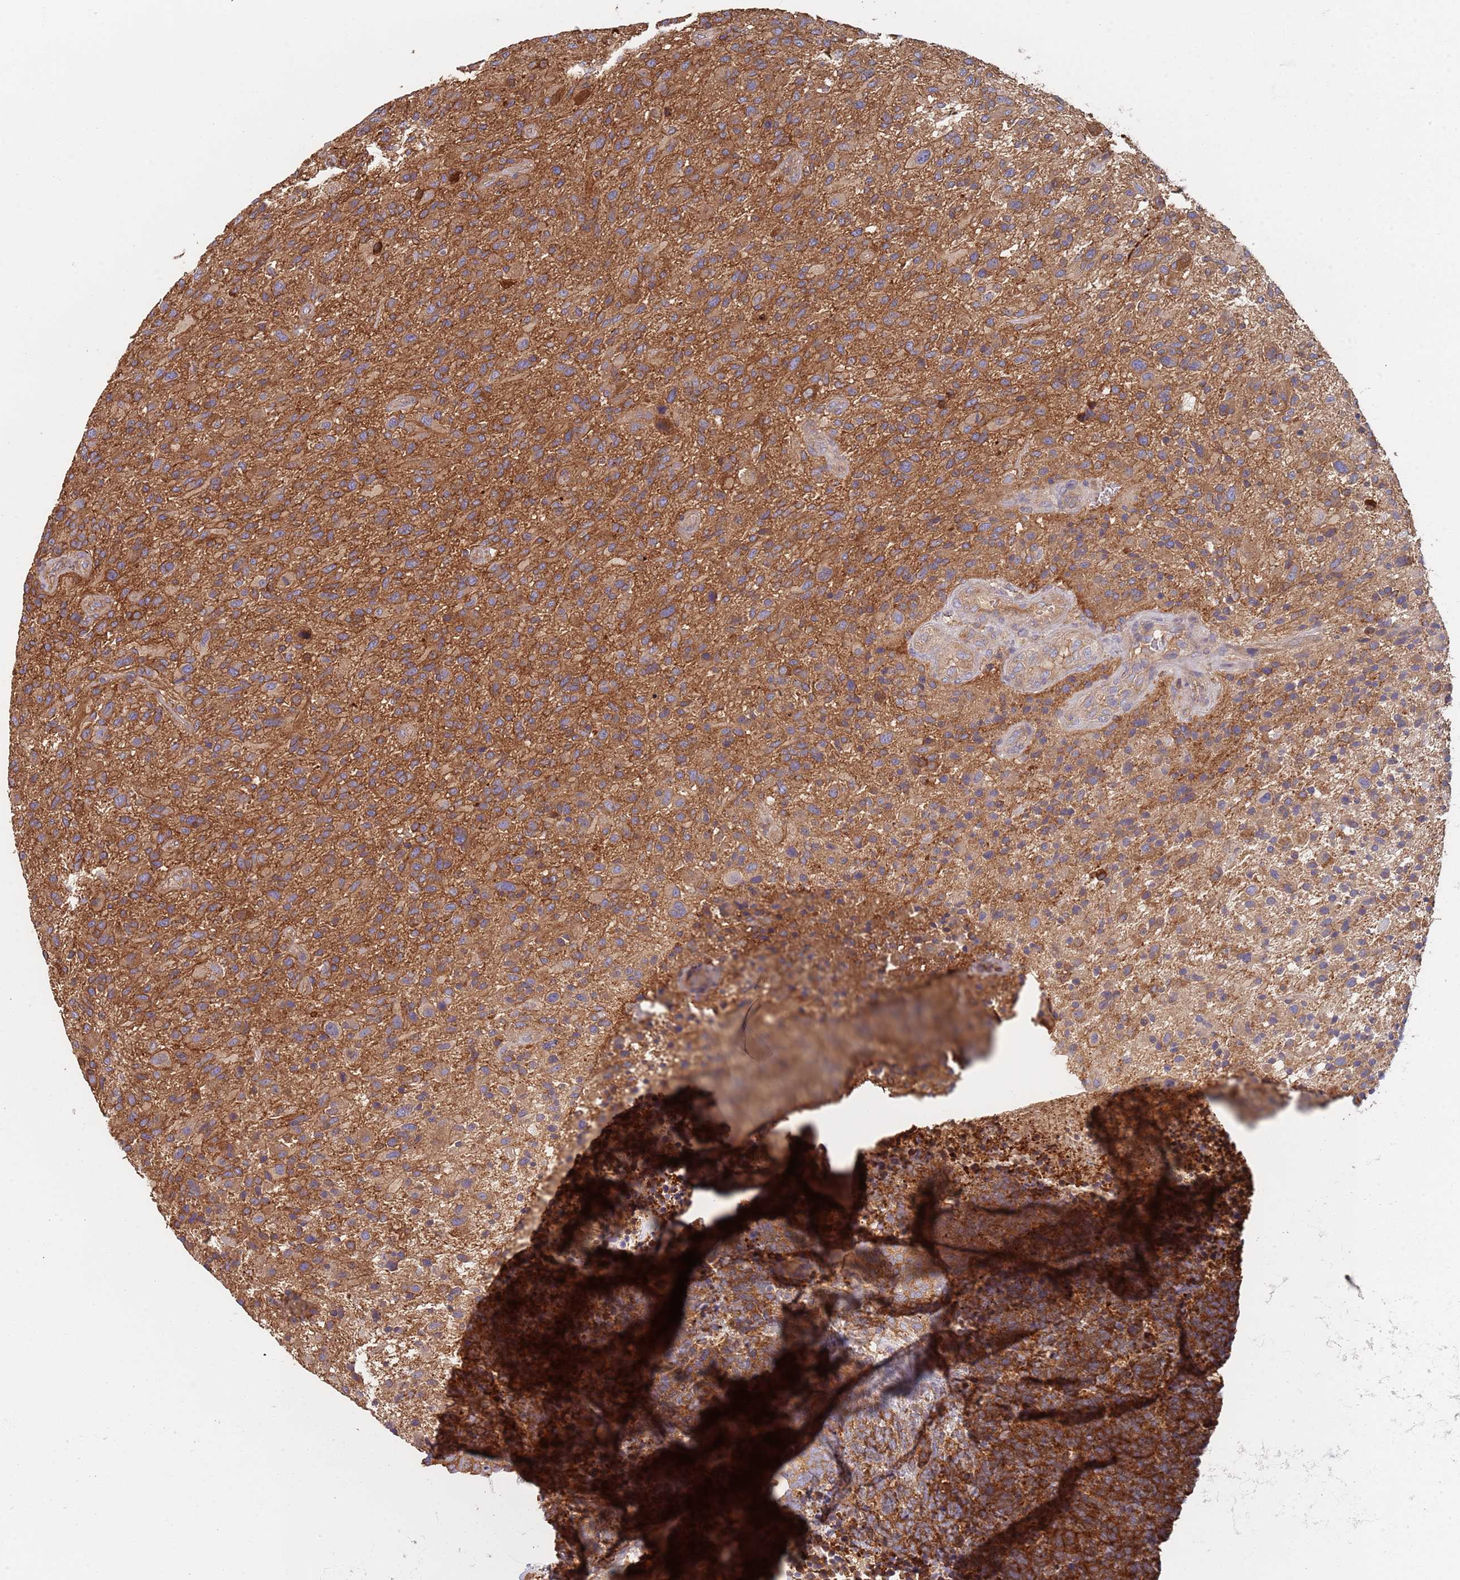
{"staining": {"intensity": "moderate", "quantity": ">75%", "location": "cytoplasmic/membranous"}, "tissue": "glioma", "cell_type": "Tumor cells", "image_type": "cancer", "snomed": [{"axis": "morphology", "description": "Glioma, malignant, High grade"}, {"axis": "topography", "description": "Brain"}], "caption": "A photomicrograph of human malignant high-grade glioma stained for a protein displays moderate cytoplasmic/membranous brown staining in tumor cells.", "gene": "GDI2", "patient": {"sex": "male", "age": 47}}